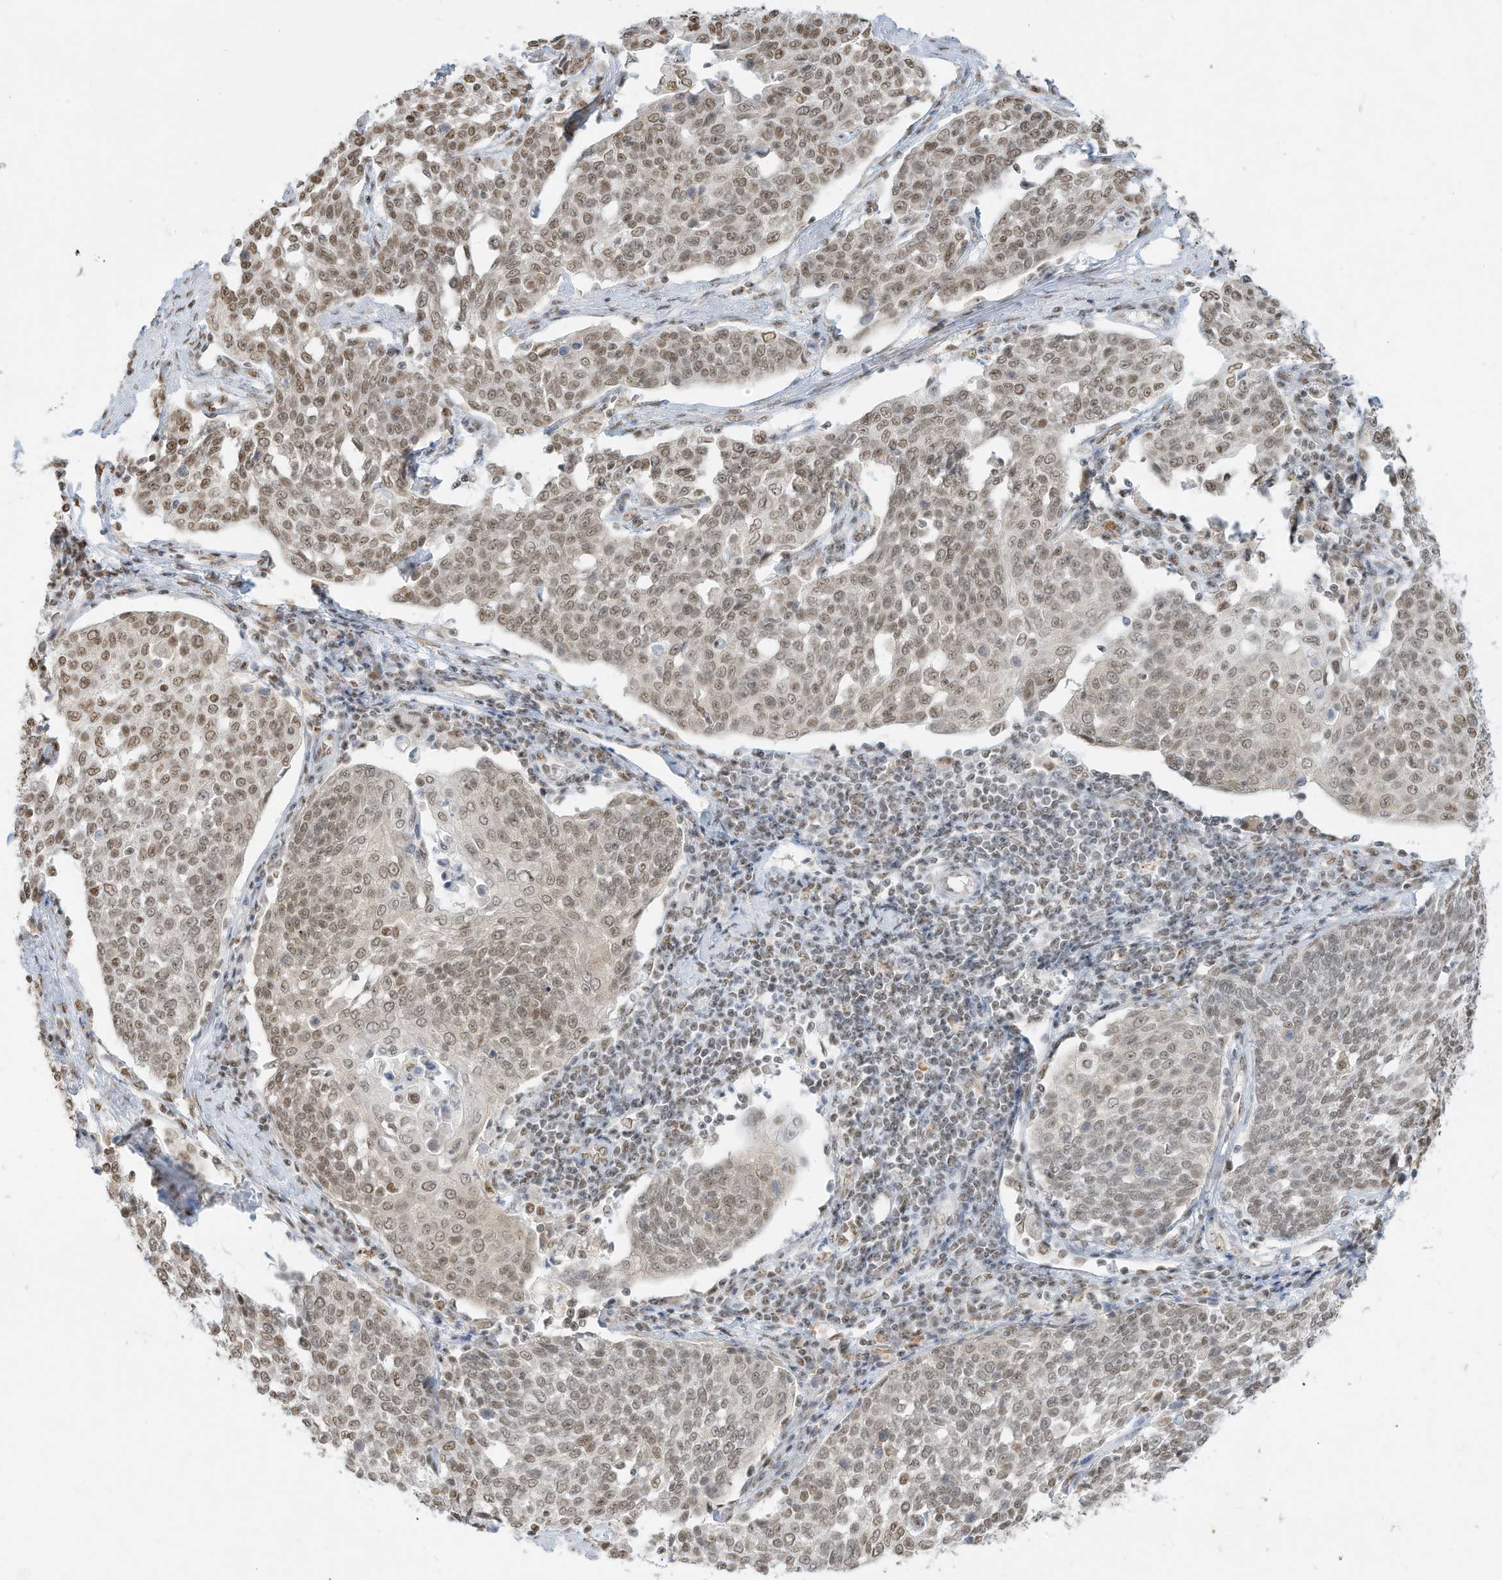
{"staining": {"intensity": "weak", "quantity": ">75%", "location": "nuclear"}, "tissue": "cervical cancer", "cell_type": "Tumor cells", "image_type": "cancer", "snomed": [{"axis": "morphology", "description": "Squamous cell carcinoma, NOS"}, {"axis": "topography", "description": "Cervix"}], "caption": "Protein positivity by immunohistochemistry shows weak nuclear positivity in approximately >75% of tumor cells in cervical cancer. Using DAB (brown) and hematoxylin (blue) stains, captured at high magnification using brightfield microscopy.", "gene": "NHSL1", "patient": {"sex": "female", "age": 34}}